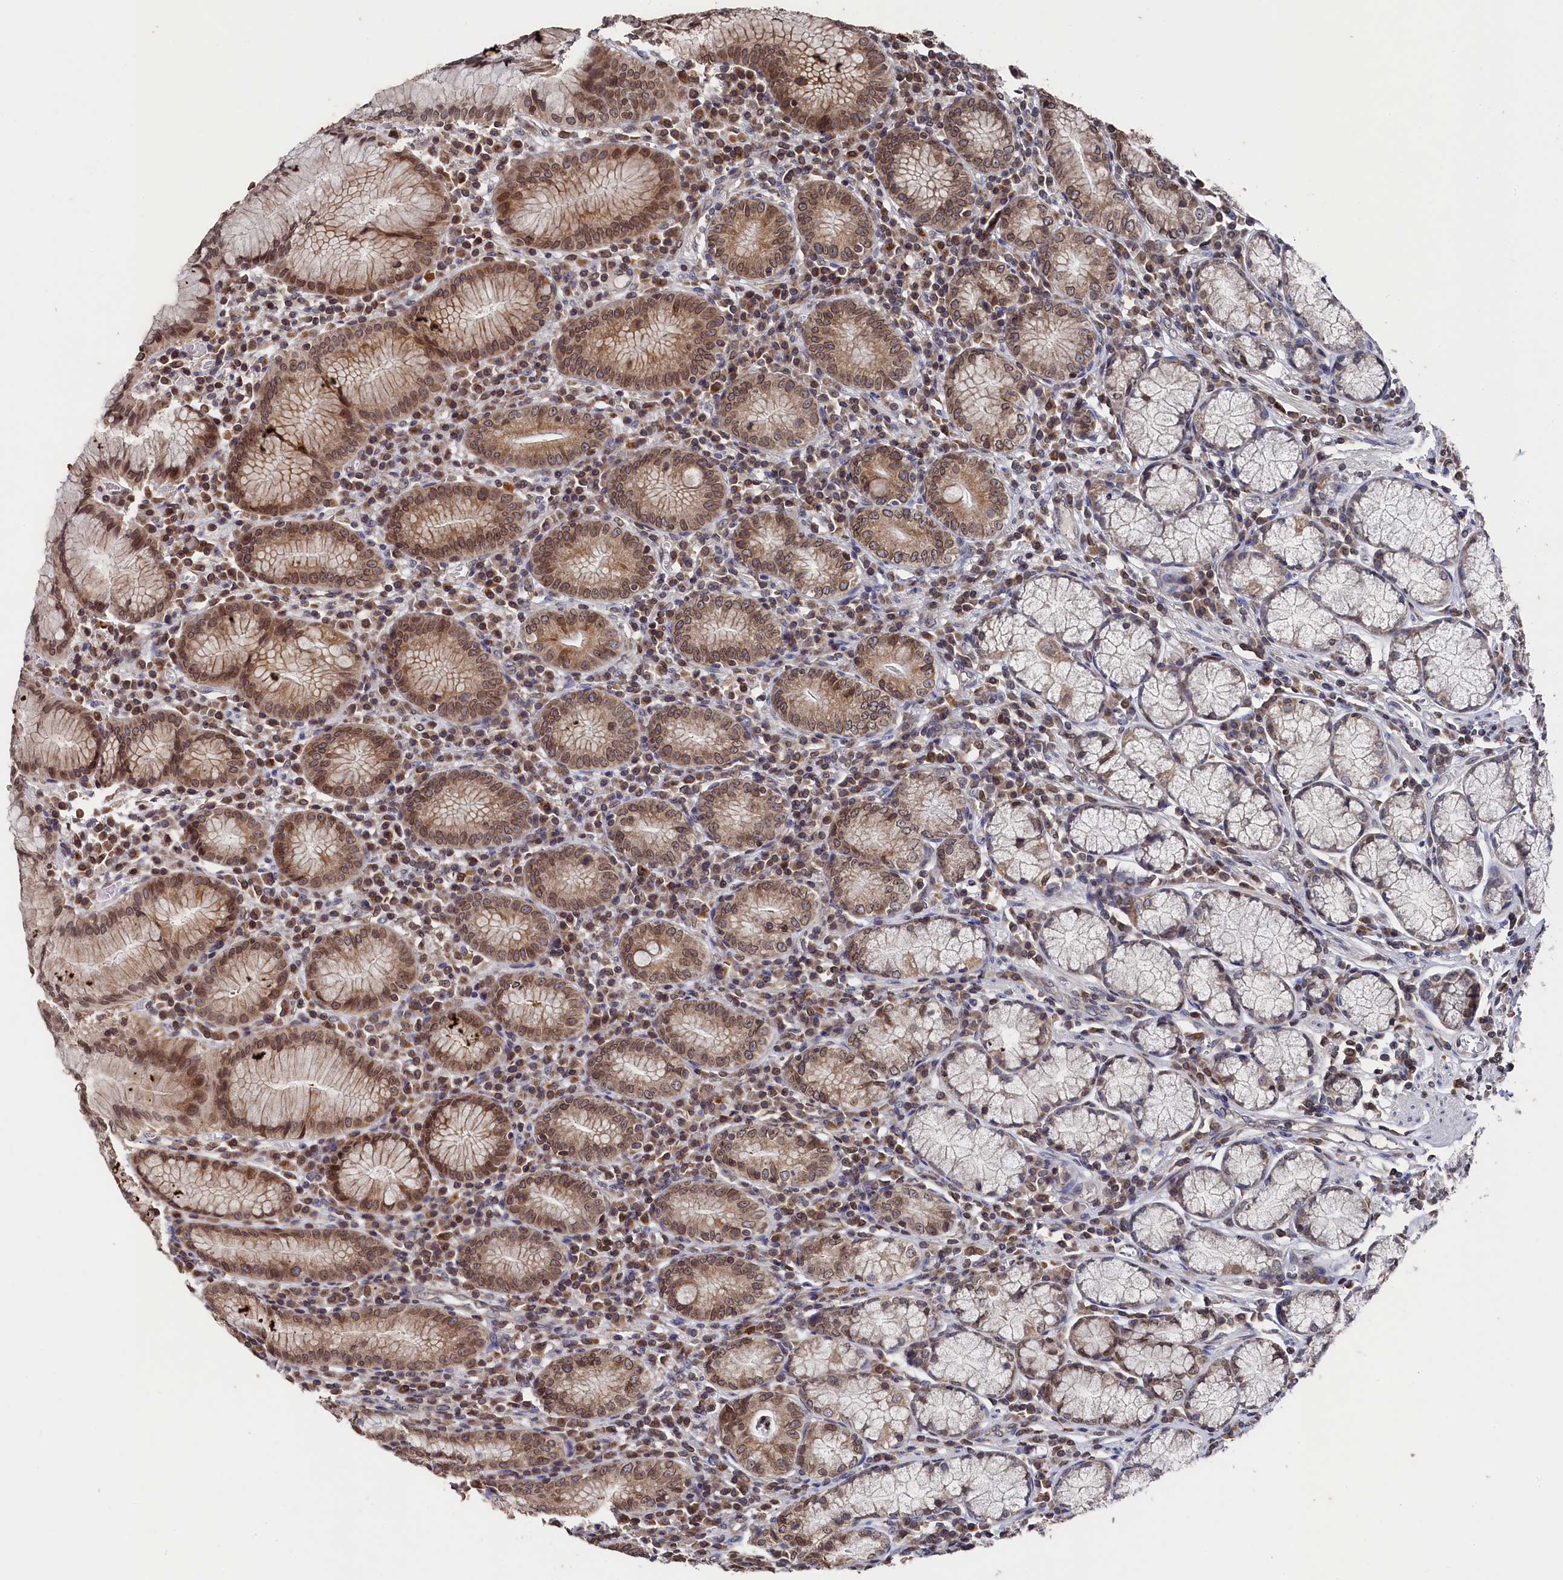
{"staining": {"intensity": "moderate", "quantity": "25%-75%", "location": "cytoplasmic/membranous,nuclear"}, "tissue": "stomach", "cell_type": "Glandular cells", "image_type": "normal", "snomed": [{"axis": "morphology", "description": "Normal tissue, NOS"}, {"axis": "topography", "description": "Stomach"}], "caption": "Immunohistochemistry photomicrograph of benign stomach: human stomach stained using immunohistochemistry (IHC) shows medium levels of moderate protein expression localized specifically in the cytoplasmic/membranous,nuclear of glandular cells, appearing as a cytoplasmic/membranous,nuclear brown color.", "gene": "ANKEF1", "patient": {"sex": "male", "age": 55}}